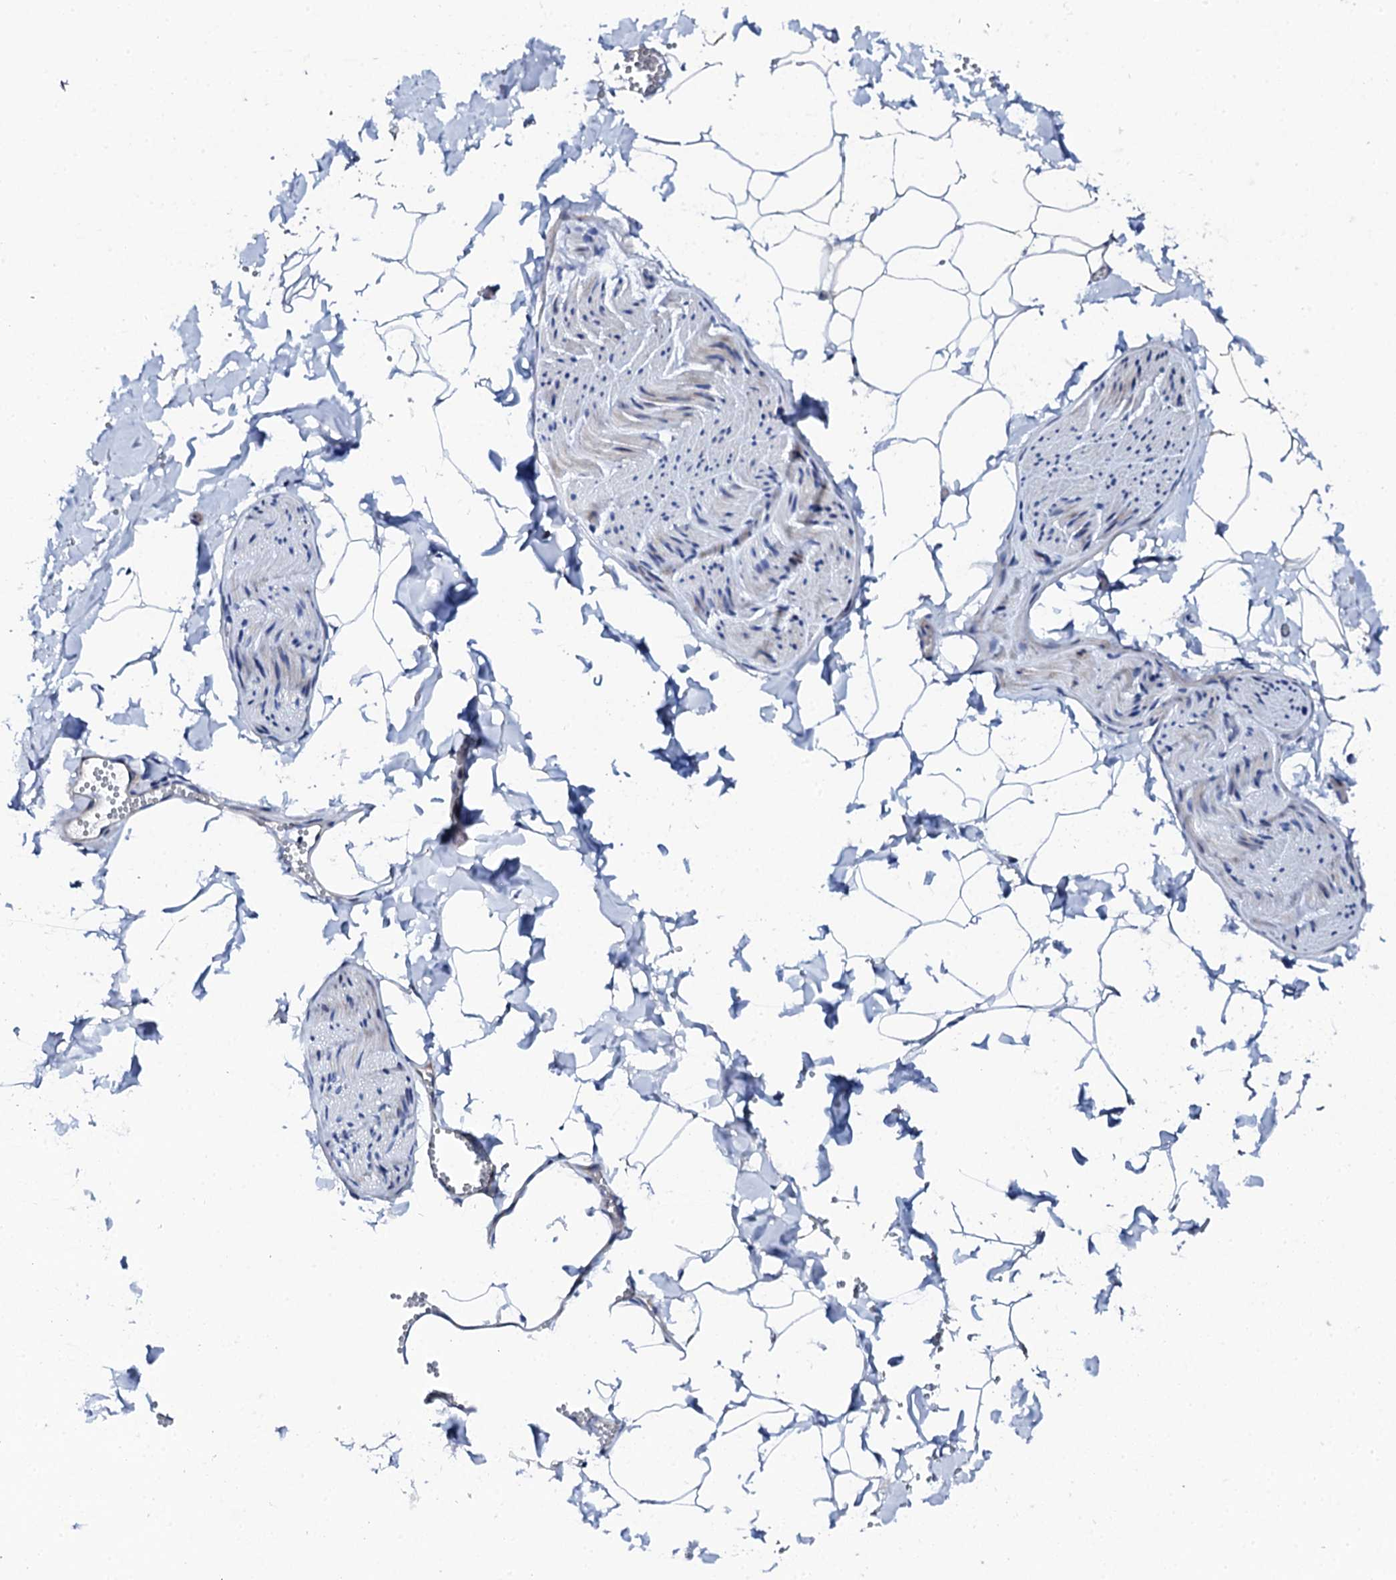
{"staining": {"intensity": "negative", "quantity": "none", "location": "none"}, "tissue": "adipose tissue", "cell_type": "Adipocytes", "image_type": "normal", "snomed": [{"axis": "morphology", "description": "Normal tissue, NOS"}, {"axis": "topography", "description": "Gallbladder"}, {"axis": "topography", "description": "Peripheral nerve tissue"}], "caption": "Human adipose tissue stained for a protein using immunohistochemistry demonstrates no staining in adipocytes.", "gene": "NUDT13", "patient": {"sex": "male", "age": 38}}